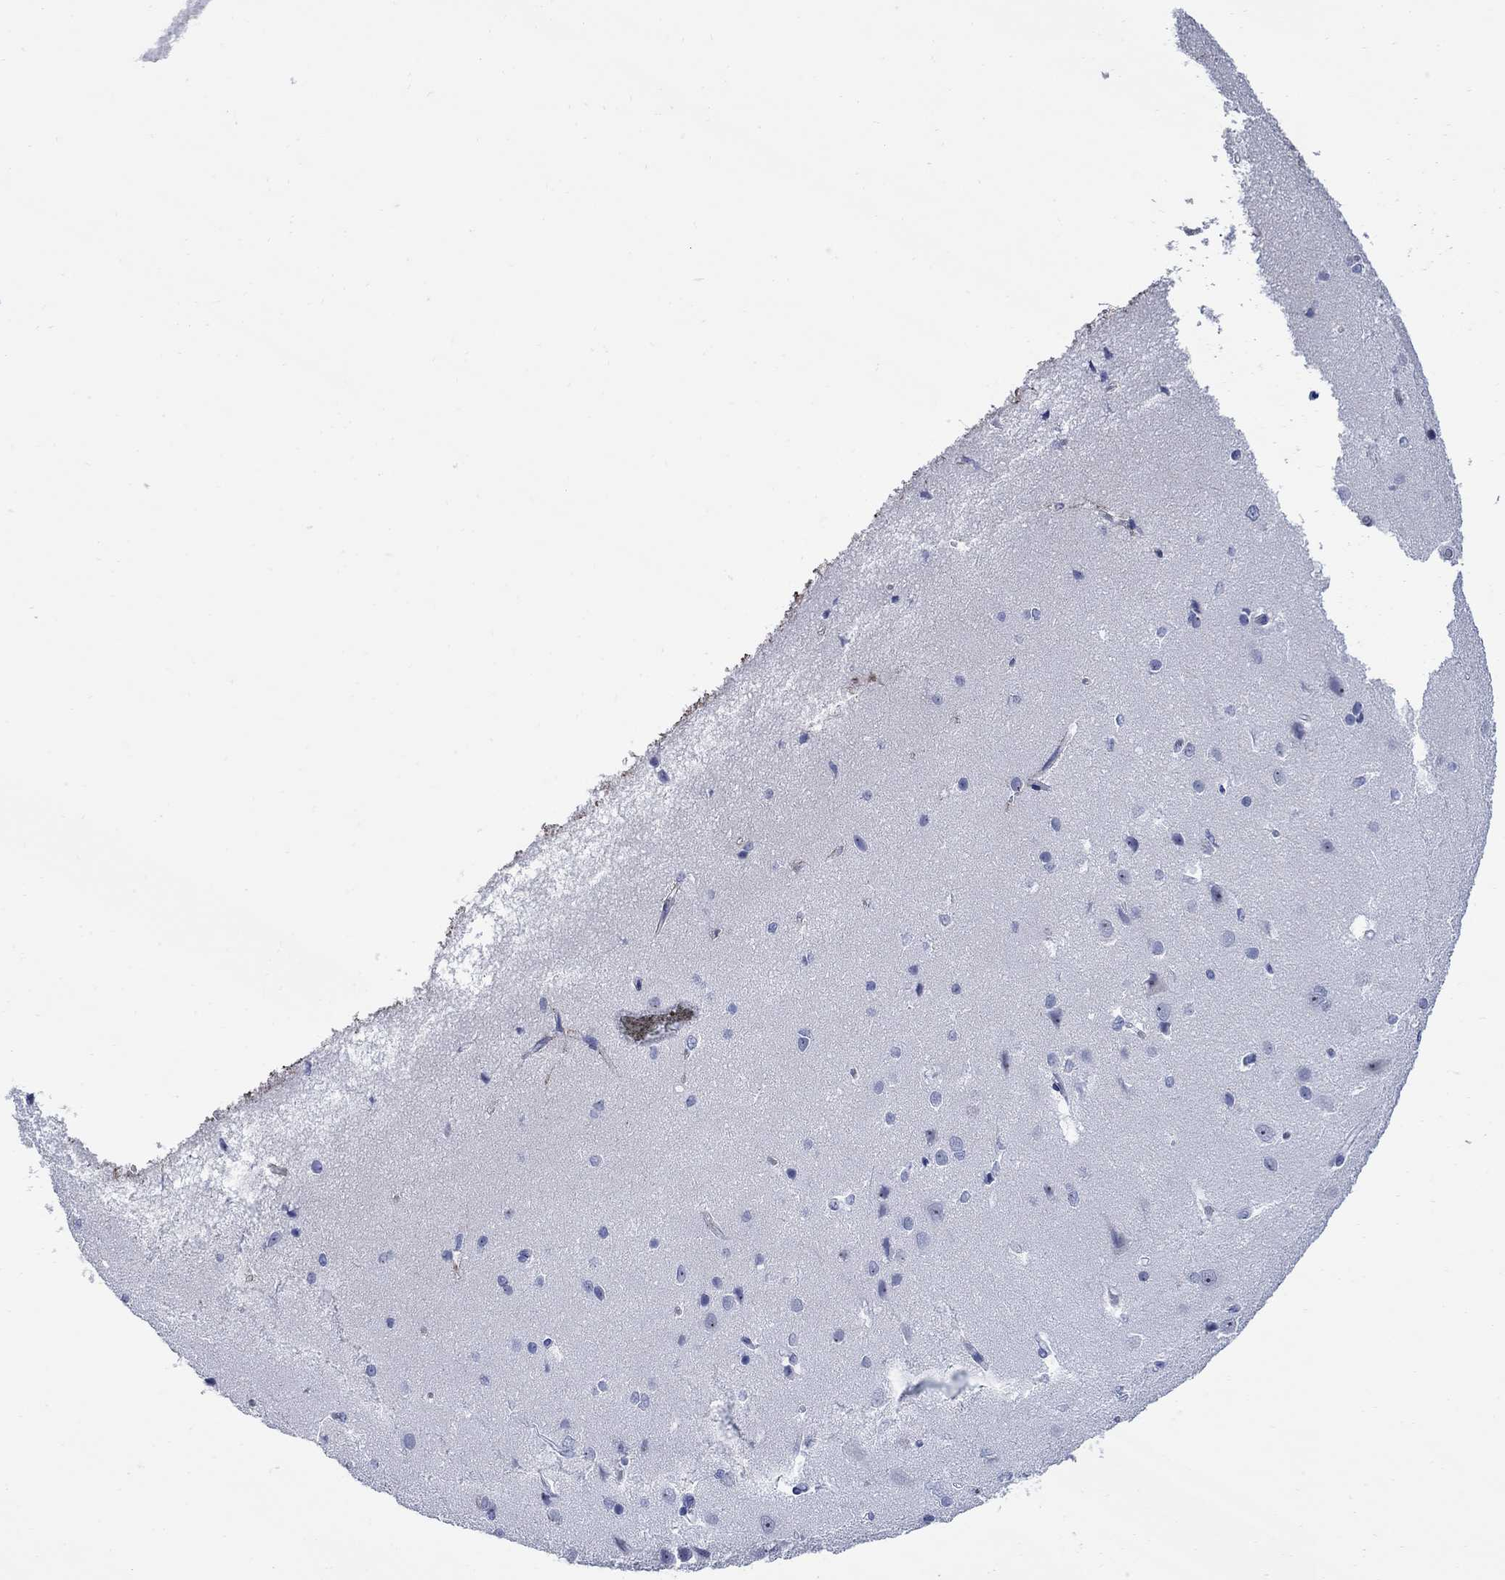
{"staining": {"intensity": "negative", "quantity": "none", "location": "none"}, "tissue": "cerebral cortex", "cell_type": "Endothelial cells", "image_type": "normal", "snomed": [{"axis": "morphology", "description": "Normal tissue, NOS"}, {"axis": "topography", "description": "Cerebral cortex"}], "caption": "Immunohistochemistry (IHC) image of unremarkable cerebral cortex stained for a protein (brown), which exhibits no expression in endothelial cells.", "gene": "TACC3", "patient": {"sex": "male", "age": 37}}